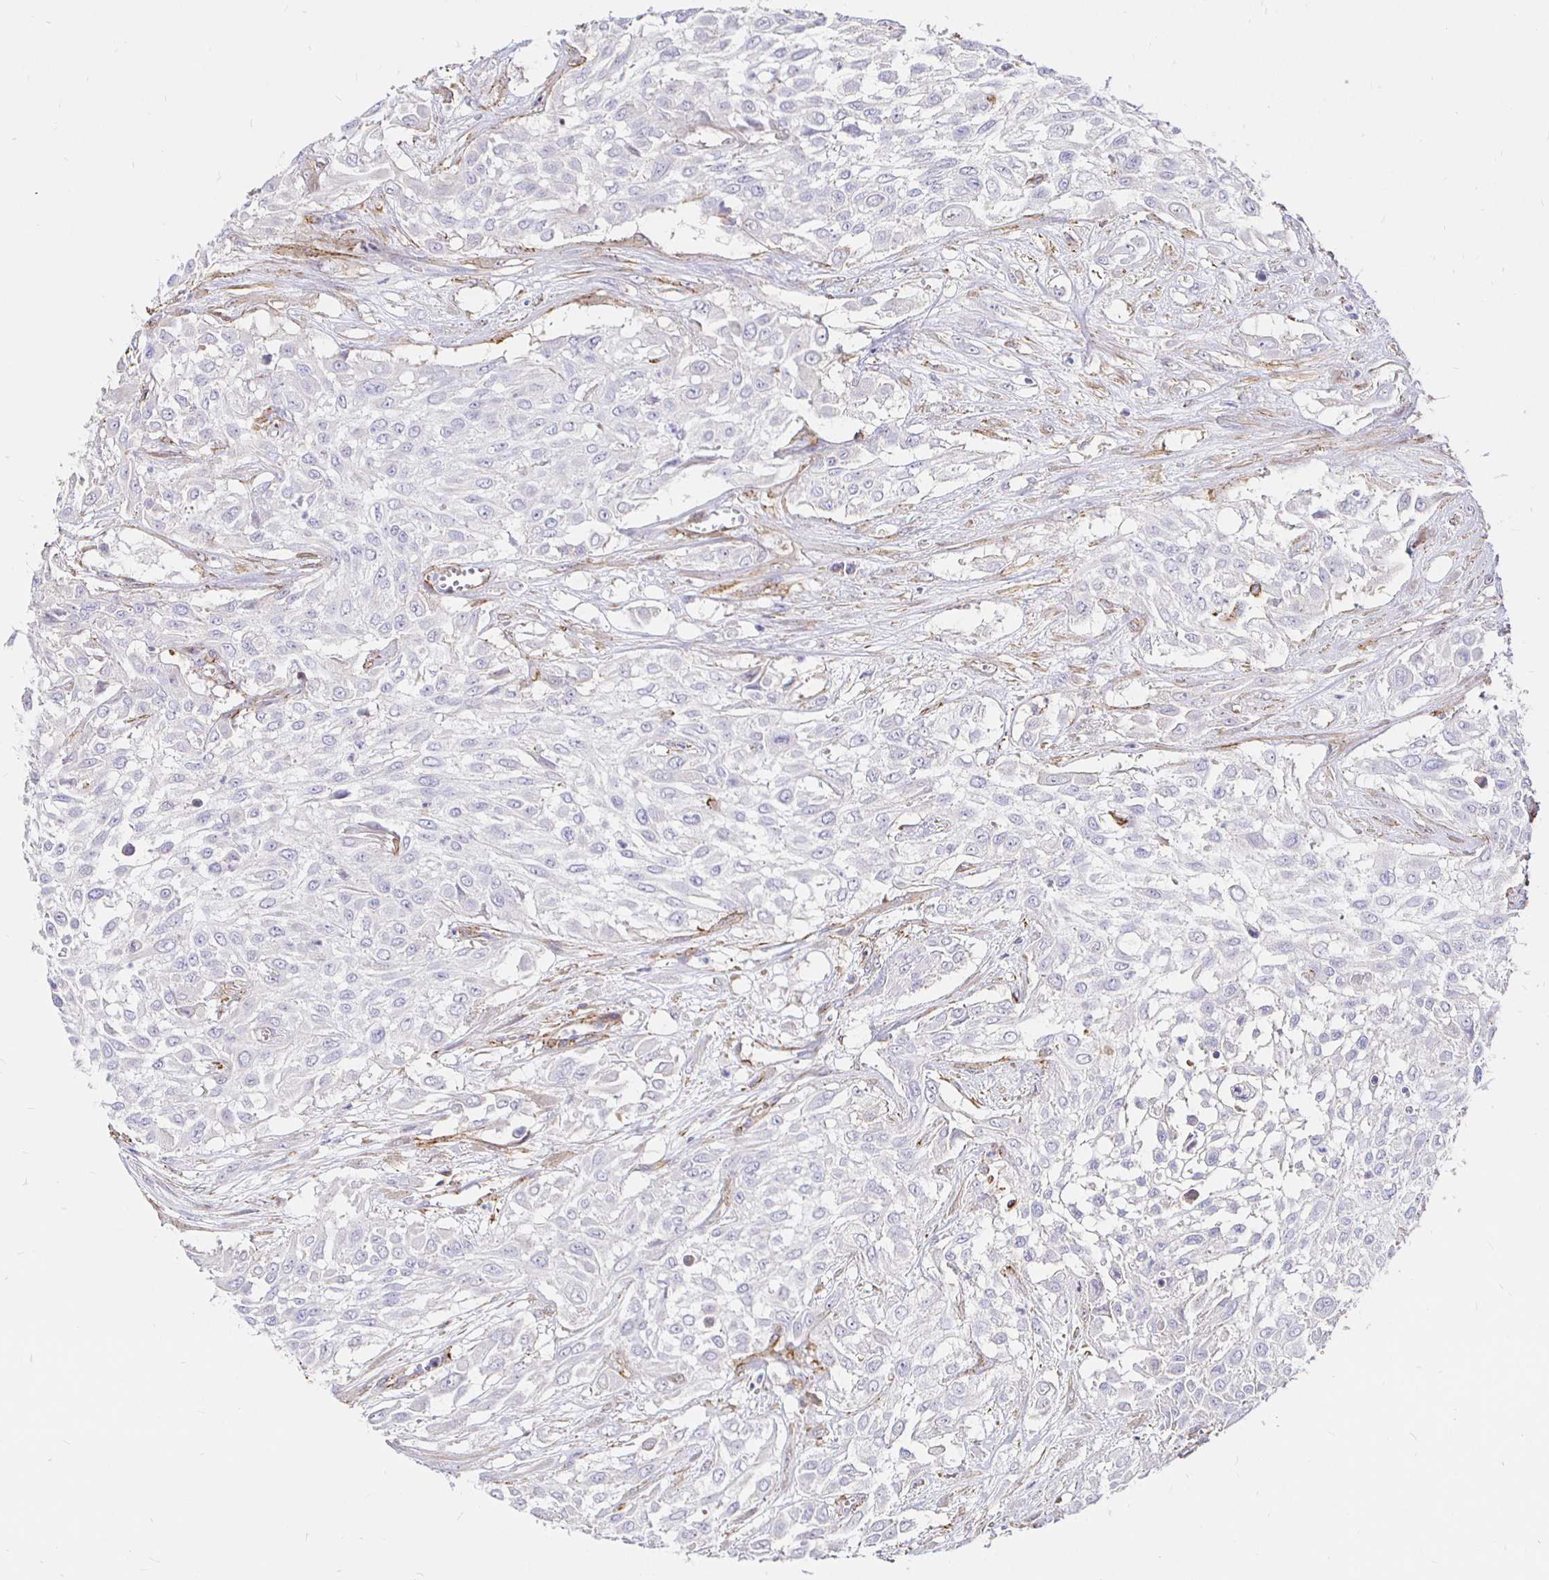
{"staining": {"intensity": "negative", "quantity": "none", "location": "none"}, "tissue": "urothelial cancer", "cell_type": "Tumor cells", "image_type": "cancer", "snomed": [{"axis": "morphology", "description": "Urothelial carcinoma, High grade"}, {"axis": "topography", "description": "Urinary bladder"}], "caption": "There is no significant expression in tumor cells of urothelial cancer.", "gene": "PALM2AKAP2", "patient": {"sex": "male", "age": 57}}